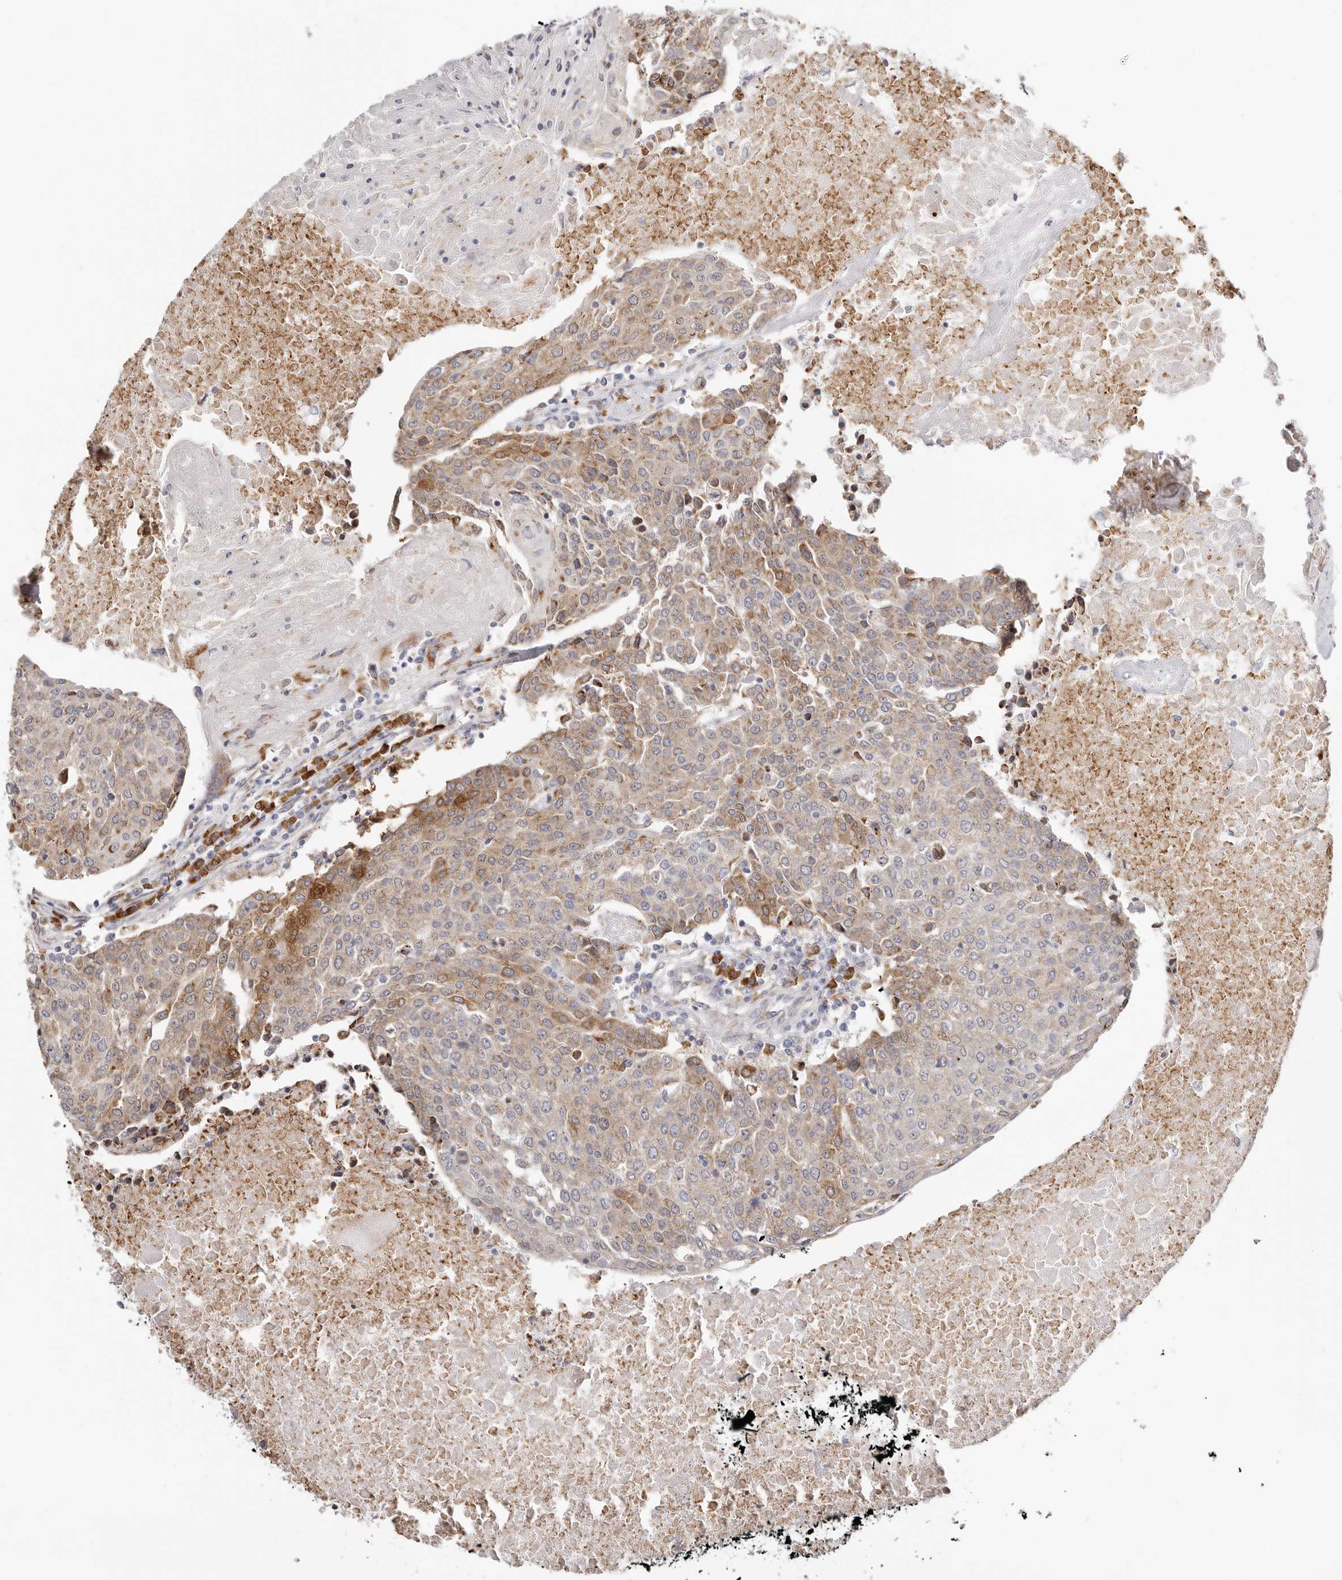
{"staining": {"intensity": "weak", "quantity": ">75%", "location": "cytoplasmic/membranous"}, "tissue": "urothelial cancer", "cell_type": "Tumor cells", "image_type": "cancer", "snomed": [{"axis": "morphology", "description": "Urothelial carcinoma, High grade"}, {"axis": "topography", "description": "Urinary bladder"}], "caption": "Immunohistochemical staining of urothelial cancer reveals low levels of weak cytoplasmic/membranous staining in approximately >75% of tumor cells.", "gene": "IL32", "patient": {"sex": "female", "age": 85}}